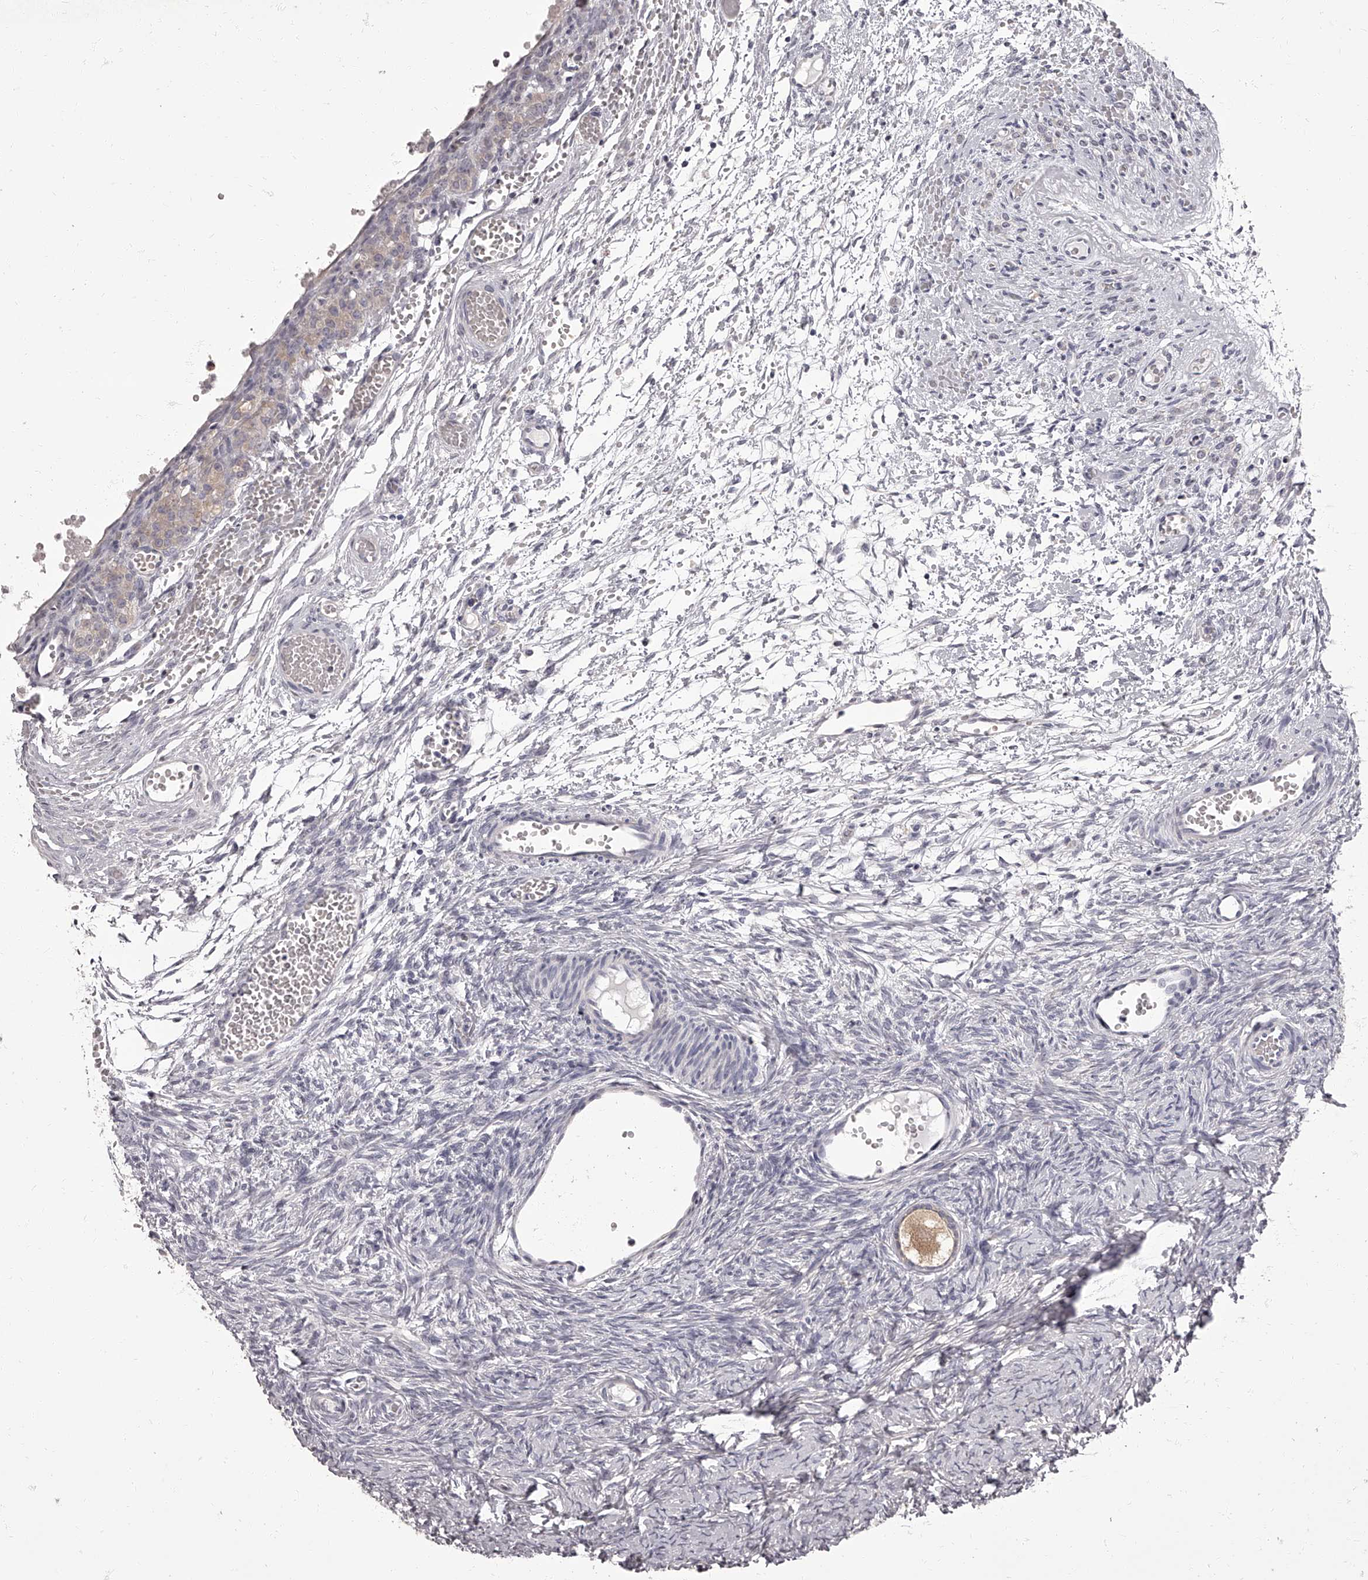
{"staining": {"intensity": "weak", "quantity": "25%-75%", "location": "cytoplasmic/membranous"}, "tissue": "ovary", "cell_type": "Follicle cells", "image_type": "normal", "snomed": [{"axis": "morphology", "description": "Adenocarcinoma, NOS"}, {"axis": "topography", "description": "Endometrium"}], "caption": "High-power microscopy captured an IHC histopathology image of unremarkable ovary, revealing weak cytoplasmic/membranous staining in about 25%-75% of follicle cells. The staining is performed using DAB brown chromogen to label protein expression. The nuclei are counter-stained blue using hematoxylin.", "gene": "APEH", "patient": {"sex": "female", "age": 32}}